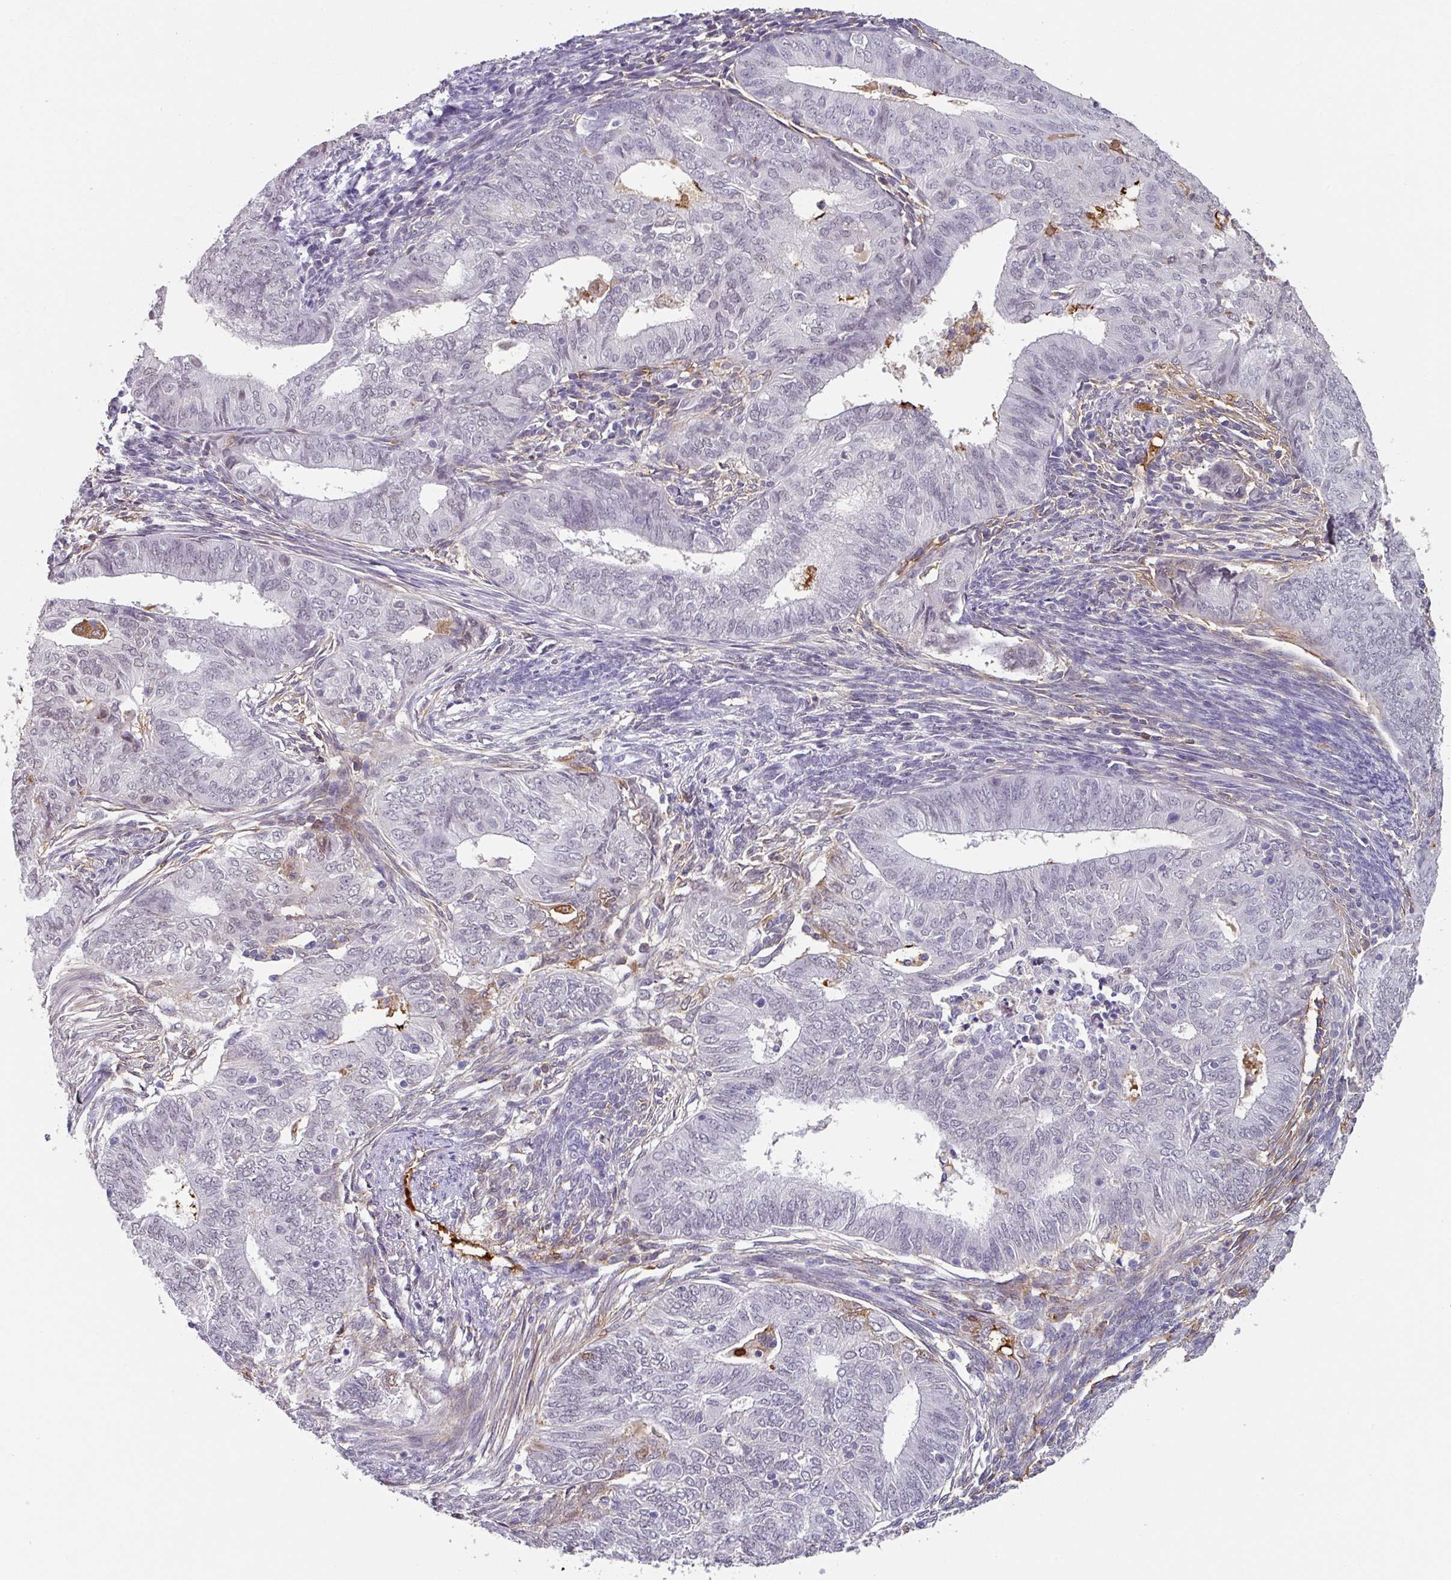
{"staining": {"intensity": "negative", "quantity": "none", "location": "none"}, "tissue": "endometrial cancer", "cell_type": "Tumor cells", "image_type": "cancer", "snomed": [{"axis": "morphology", "description": "Adenocarcinoma, NOS"}, {"axis": "topography", "description": "Endometrium"}], "caption": "This is a micrograph of immunohistochemistry (IHC) staining of endometrial adenocarcinoma, which shows no positivity in tumor cells. The staining is performed using DAB brown chromogen with nuclei counter-stained in using hematoxylin.", "gene": "C1QB", "patient": {"sex": "female", "age": 62}}